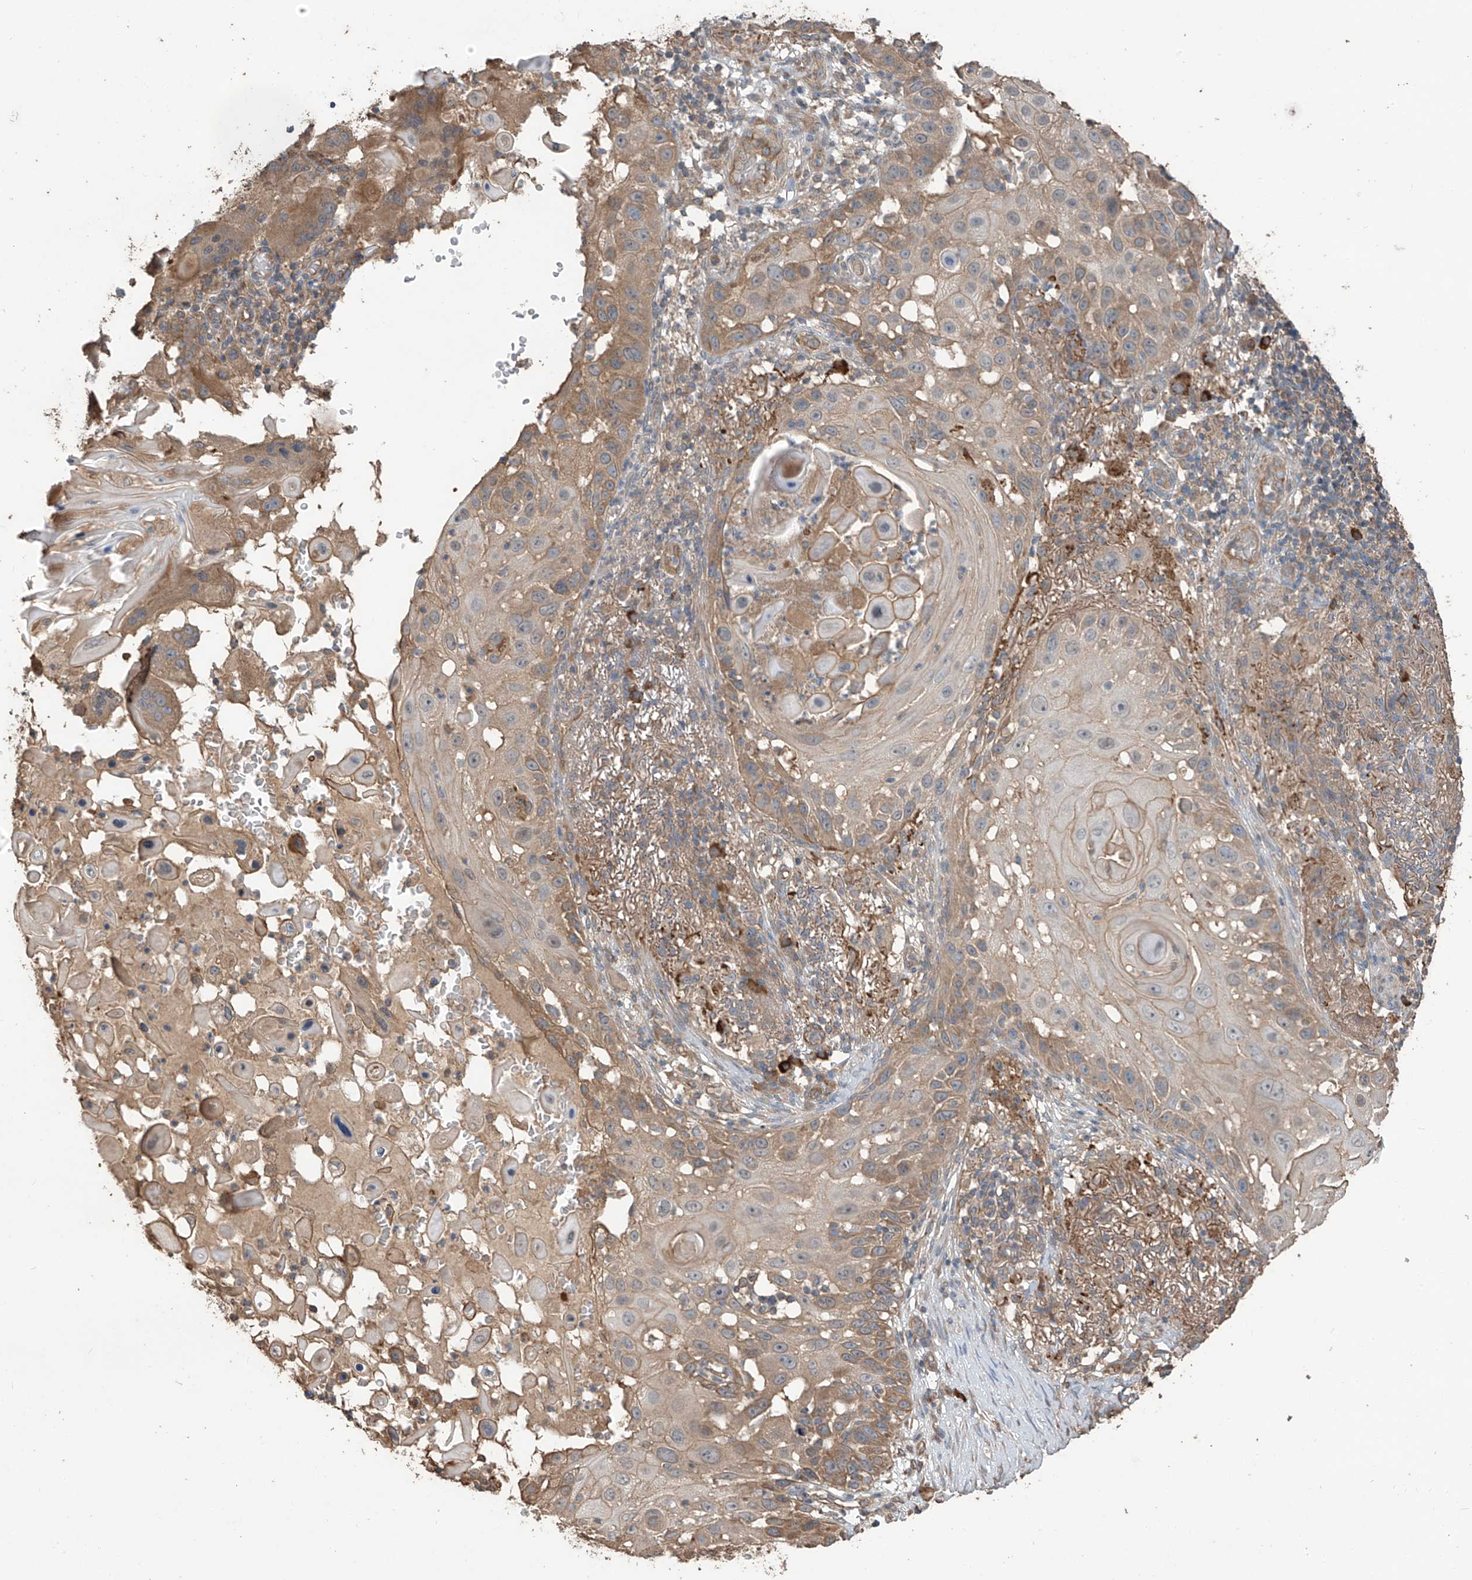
{"staining": {"intensity": "moderate", "quantity": "25%-75%", "location": "cytoplasmic/membranous"}, "tissue": "skin cancer", "cell_type": "Tumor cells", "image_type": "cancer", "snomed": [{"axis": "morphology", "description": "Squamous cell carcinoma, NOS"}, {"axis": "topography", "description": "Skin"}], "caption": "The micrograph reveals staining of squamous cell carcinoma (skin), revealing moderate cytoplasmic/membranous protein positivity (brown color) within tumor cells.", "gene": "AGBL5", "patient": {"sex": "female", "age": 44}}